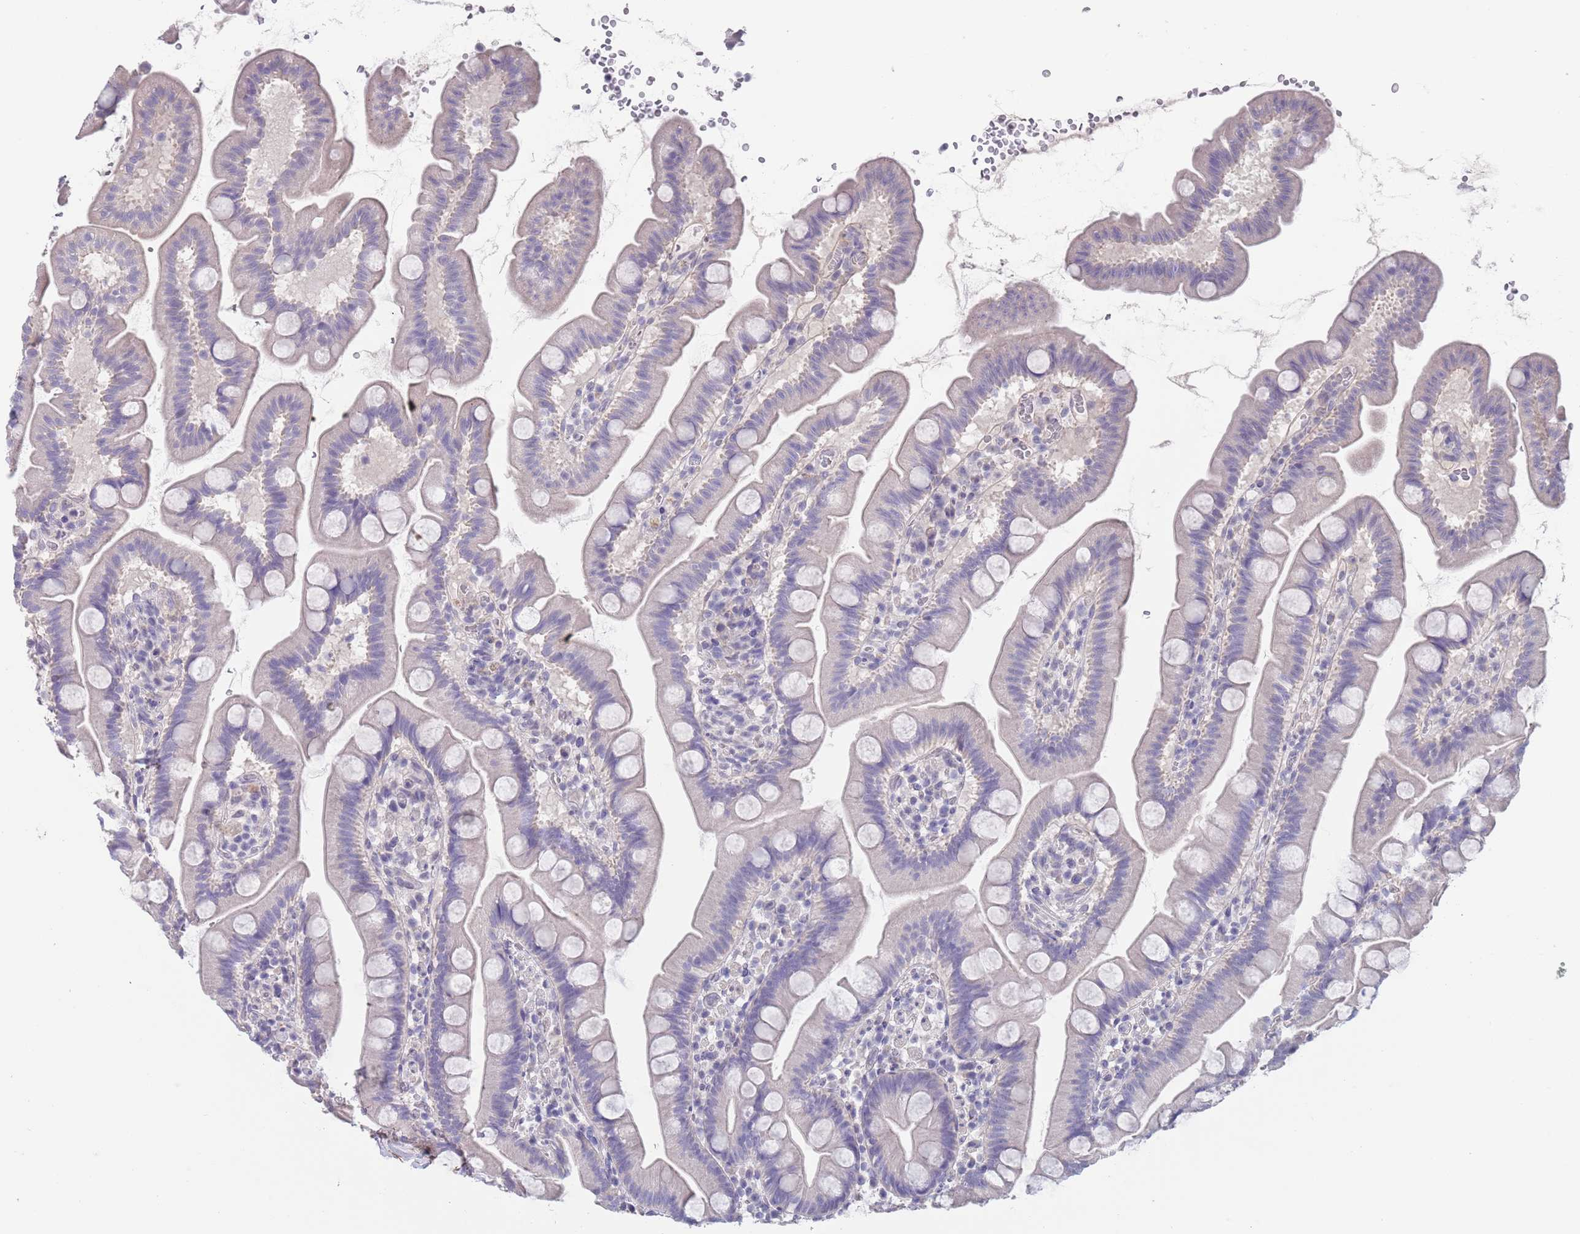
{"staining": {"intensity": "negative", "quantity": "none", "location": "none"}, "tissue": "small intestine", "cell_type": "Glandular cells", "image_type": "normal", "snomed": [{"axis": "morphology", "description": "Normal tissue, NOS"}, {"axis": "topography", "description": "Small intestine"}], "caption": "Immunohistochemistry micrograph of unremarkable small intestine: human small intestine stained with DAB shows no significant protein positivity in glandular cells. Nuclei are stained in blue.", "gene": "RNF169", "patient": {"sex": "female", "age": 68}}